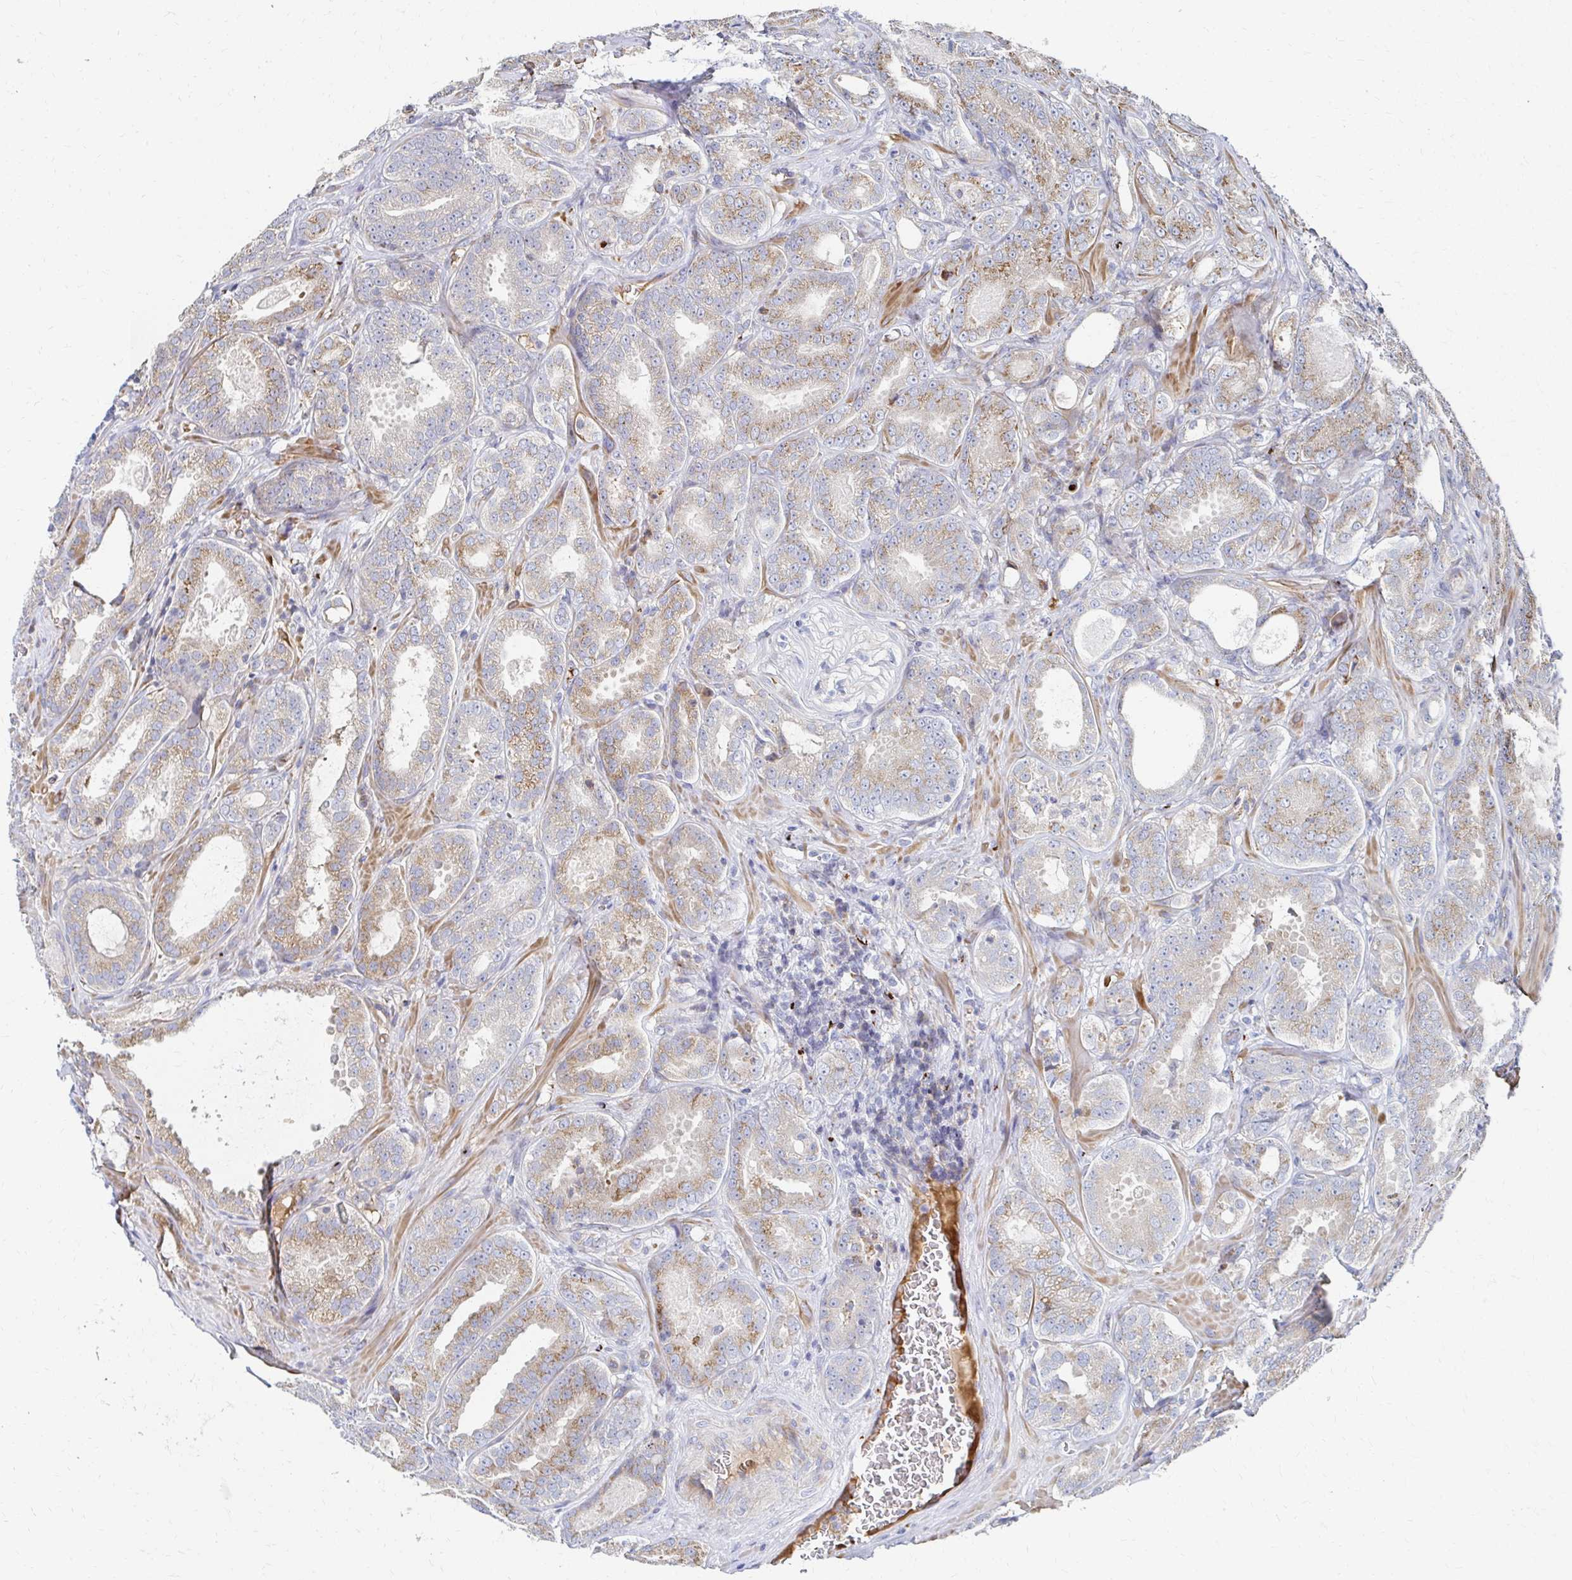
{"staining": {"intensity": "weak", "quantity": "25%-75%", "location": "cytoplasmic/membranous"}, "tissue": "prostate cancer", "cell_type": "Tumor cells", "image_type": "cancer", "snomed": [{"axis": "morphology", "description": "Adenocarcinoma, High grade"}, {"axis": "topography", "description": "Prostate"}], "caption": "Prostate high-grade adenocarcinoma stained with IHC displays weak cytoplasmic/membranous staining in approximately 25%-75% of tumor cells. (IHC, brightfield microscopy, high magnification).", "gene": "MAN1A1", "patient": {"sex": "male", "age": 64}}